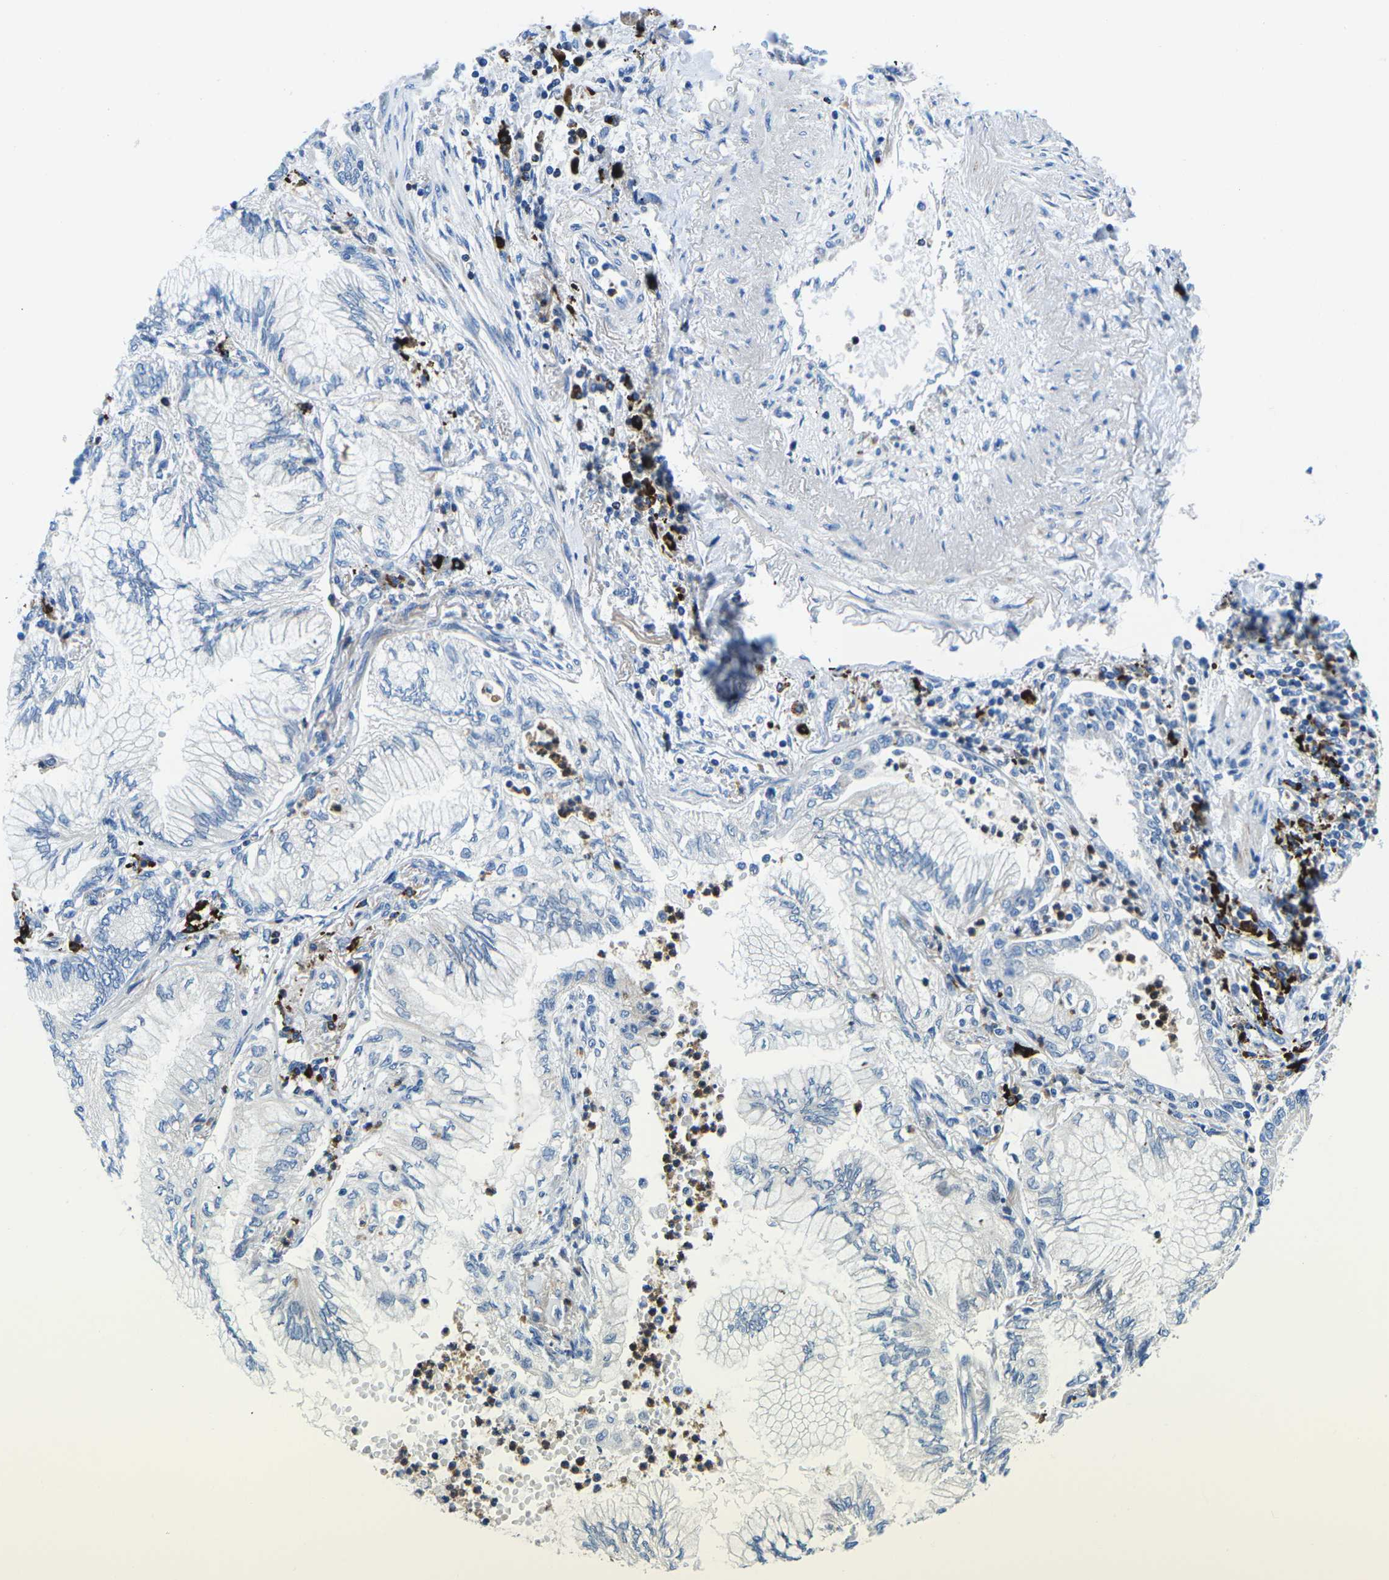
{"staining": {"intensity": "negative", "quantity": "none", "location": "none"}, "tissue": "lung cancer", "cell_type": "Tumor cells", "image_type": "cancer", "snomed": [{"axis": "morphology", "description": "Normal tissue, NOS"}, {"axis": "morphology", "description": "Adenocarcinoma, NOS"}, {"axis": "topography", "description": "Bronchus"}, {"axis": "topography", "description": "Lung"}], "caption": "There is no significant staining in tumor cells of adenocarcinoma (lung). (DAB (3,3'-diaminobenzidine) immunohistochemistry with hematoxylin counter stain).", "gene": "MC4R", "patient": {"sex": "female", "age": 70}}